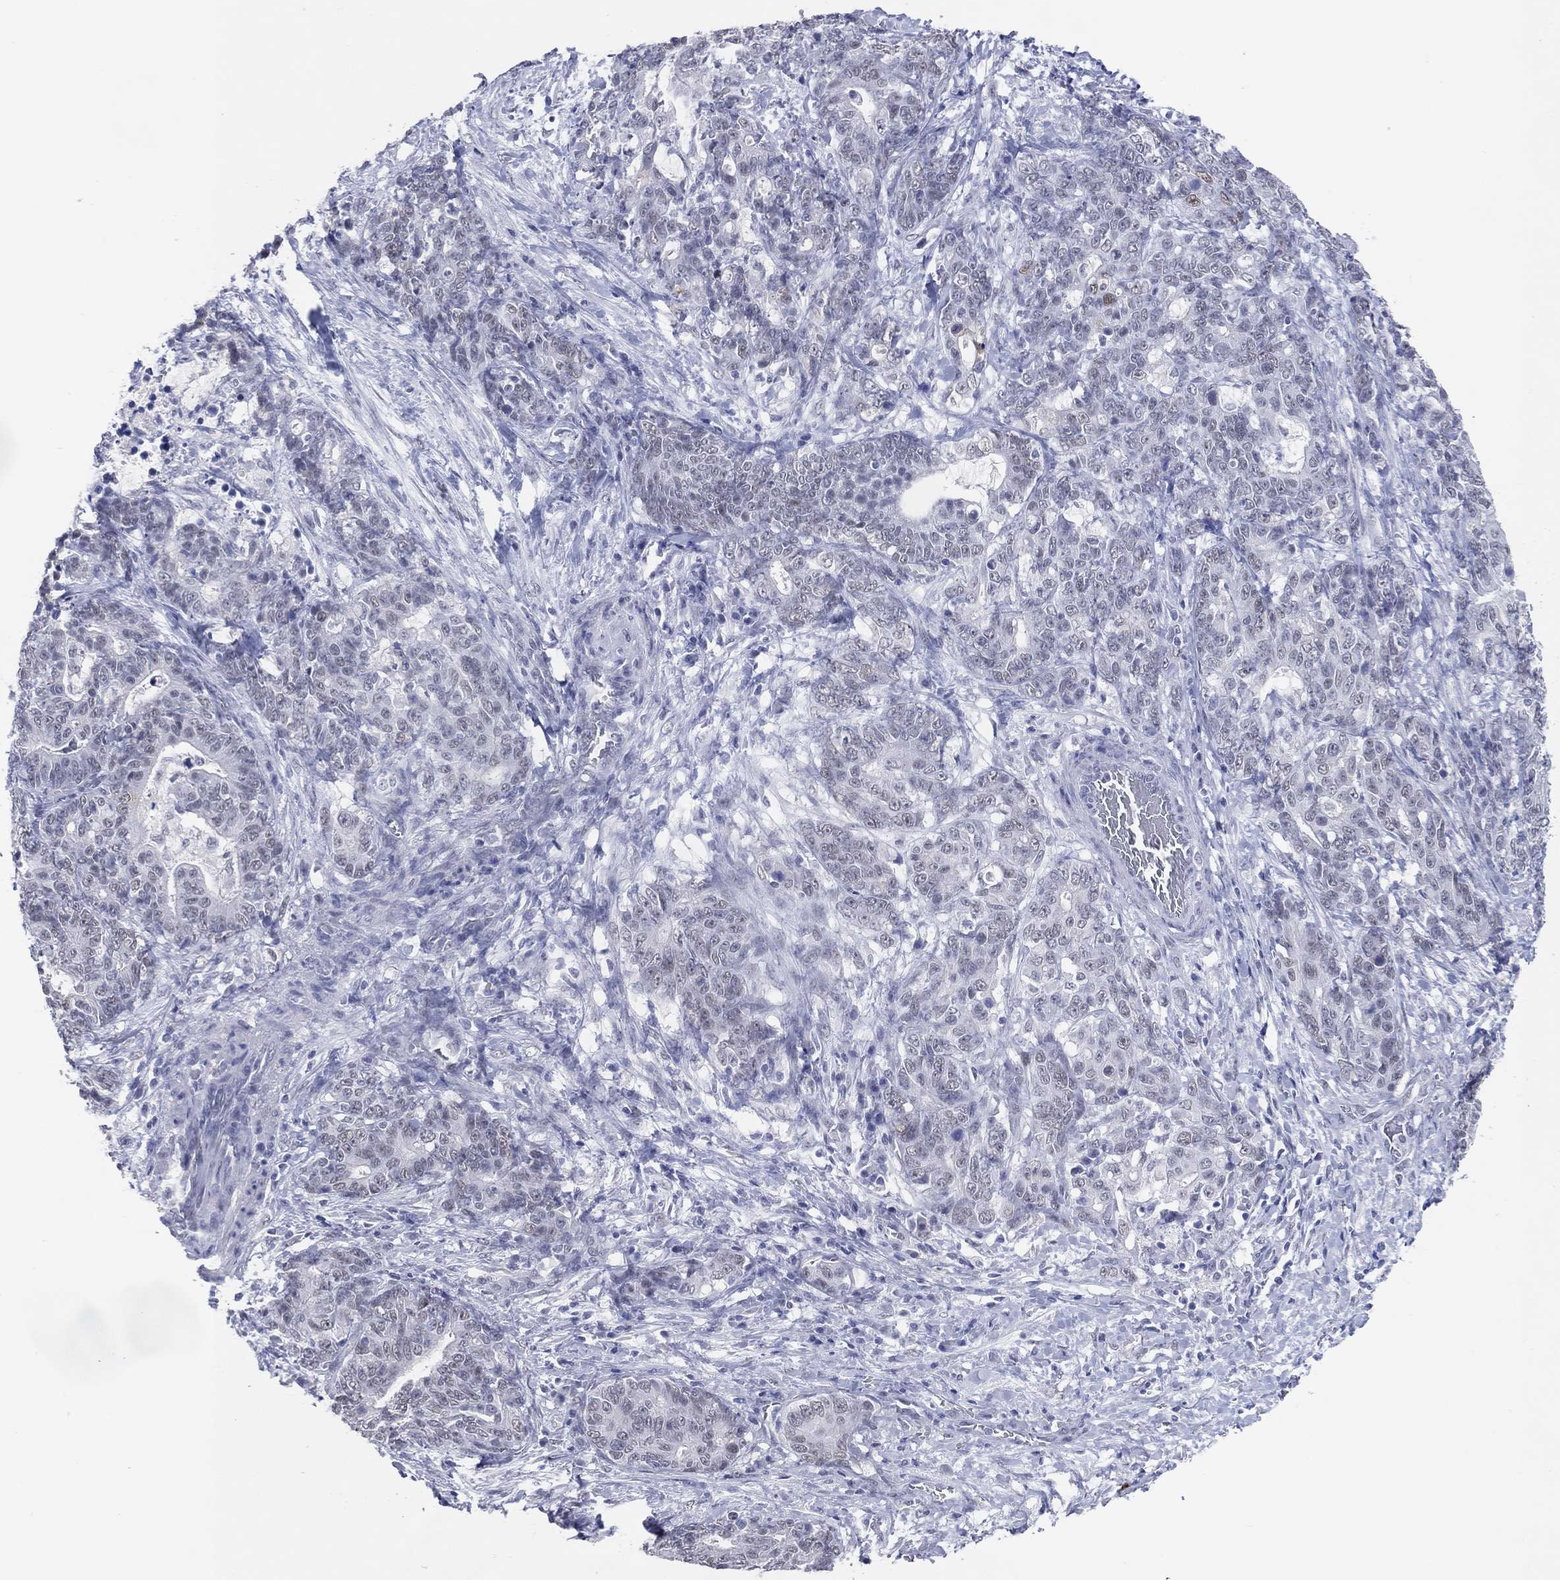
{"staining": {"intensity": "negative", "quantity": "none", "location": "none"}, "tissue": "stomach cancer", "cell_type": "Tumor cells", "image_type": "cancer", "snomed": [{"axis": "morphology", "description": "Normal tissue, NOS"}, {"axis": "morphology", "description": "Adenocarcinoma, NOS"}, {"axis": "topography", "description": "Stomach"}], "caption": "Immunohistochemistry (IHC) of stomach adenocarcinoma shows no staining in tumor cells.", "gene": "CFAP58", "patient": {"sex": "female", "age": 64}}